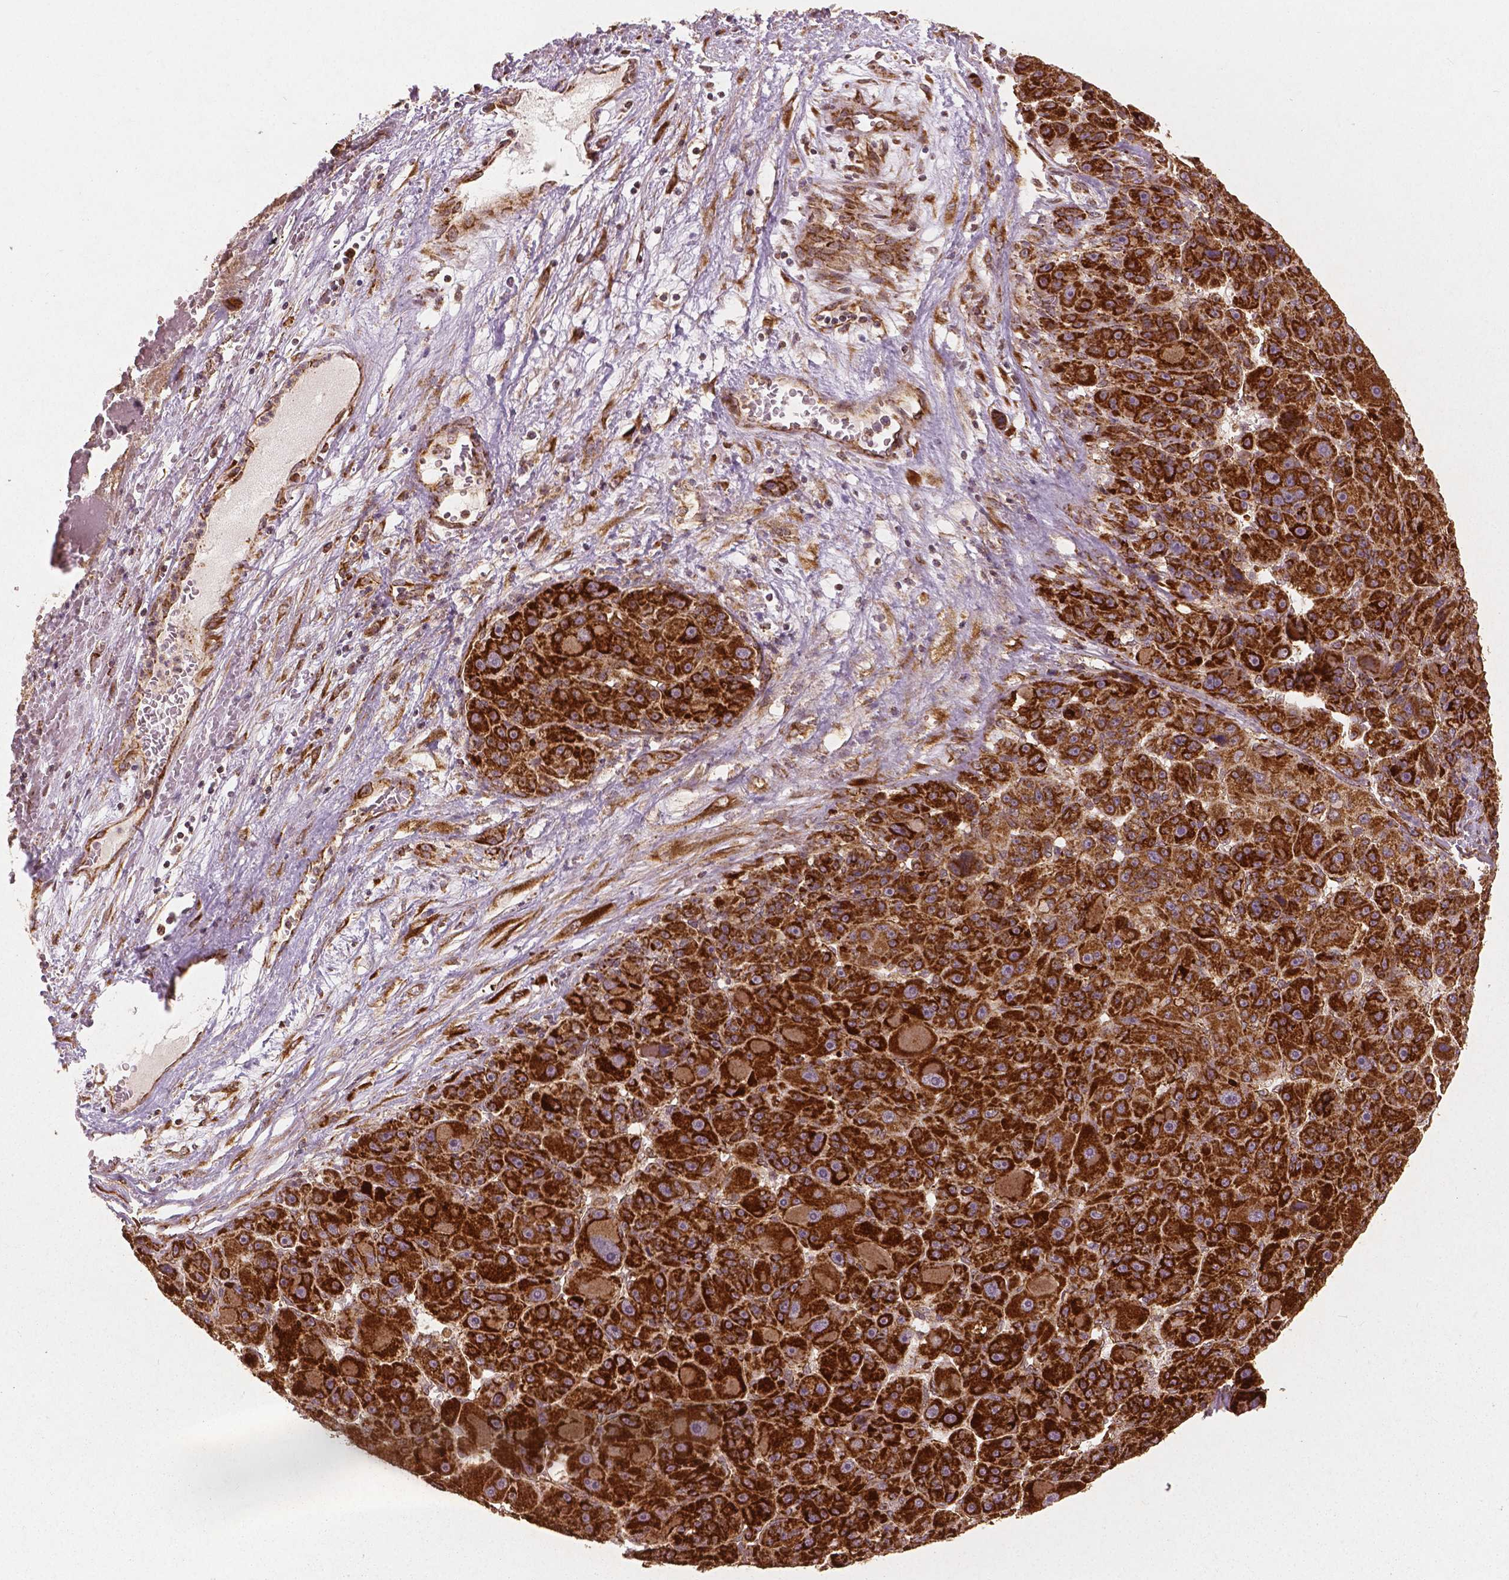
{"staining": {"intensity": "strong", "quantity": ">75%", "location": "cytoplasmic/membranous"}, "tissue": "liver cancer", "cell_type": "Tumor cells", "image_type": "cancer", "snomed": [{"axis": "morphology", "description": "Carcinoma, Hepatocellular, NOS"}, {"axis": "topography", "description": "Liver"}], "caption": "A brown stain highlights strong cytoplasmic/membranous staining of a protein in liver cancer tumor cells.", "gene": "PGAM5", "patient": {"sex": "male", "age": 76}}